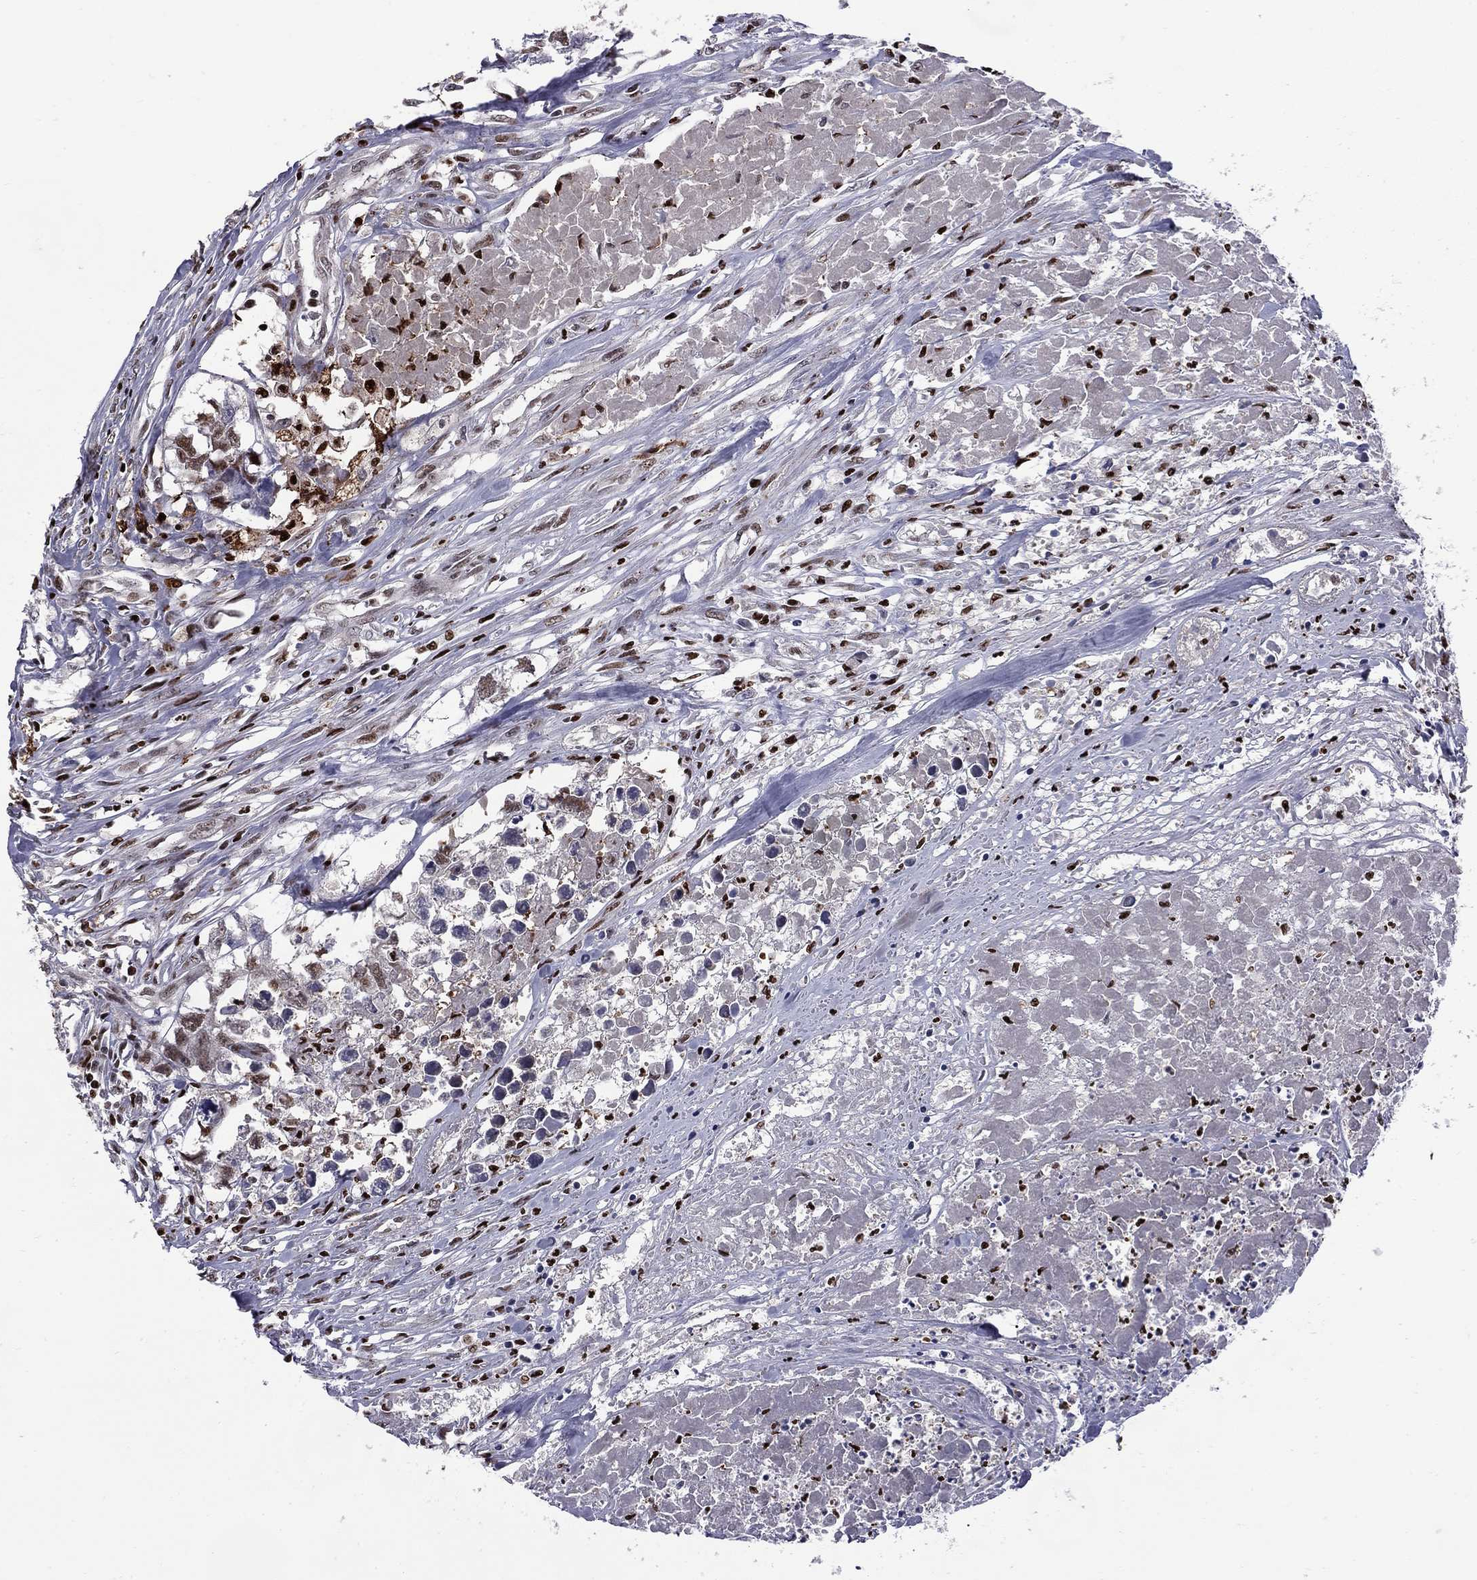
{"staining": {"intensity": "strong", "quantity": ">75%", "location": "nuclear"}, "tissue": "testis cancer", "cell_type": "Tumor cells", "image_type": "cancer", "snomed": [{"axis": "morphology", "description": "Carcinoma, Embryonal, NOS"}, {"axis": "morphology", "description": "Teratoma, malignant, NOS"}, {"axis": "topography", "description": "Testis"}], "caption": "Immunohistochemistry of embryonal carcinoma (testis) shows high levels of strong nuclear expression in approximately >75% of tumor cells.", "gene": "PCGF3", "patient": {"sex": "male", "age": 44}}